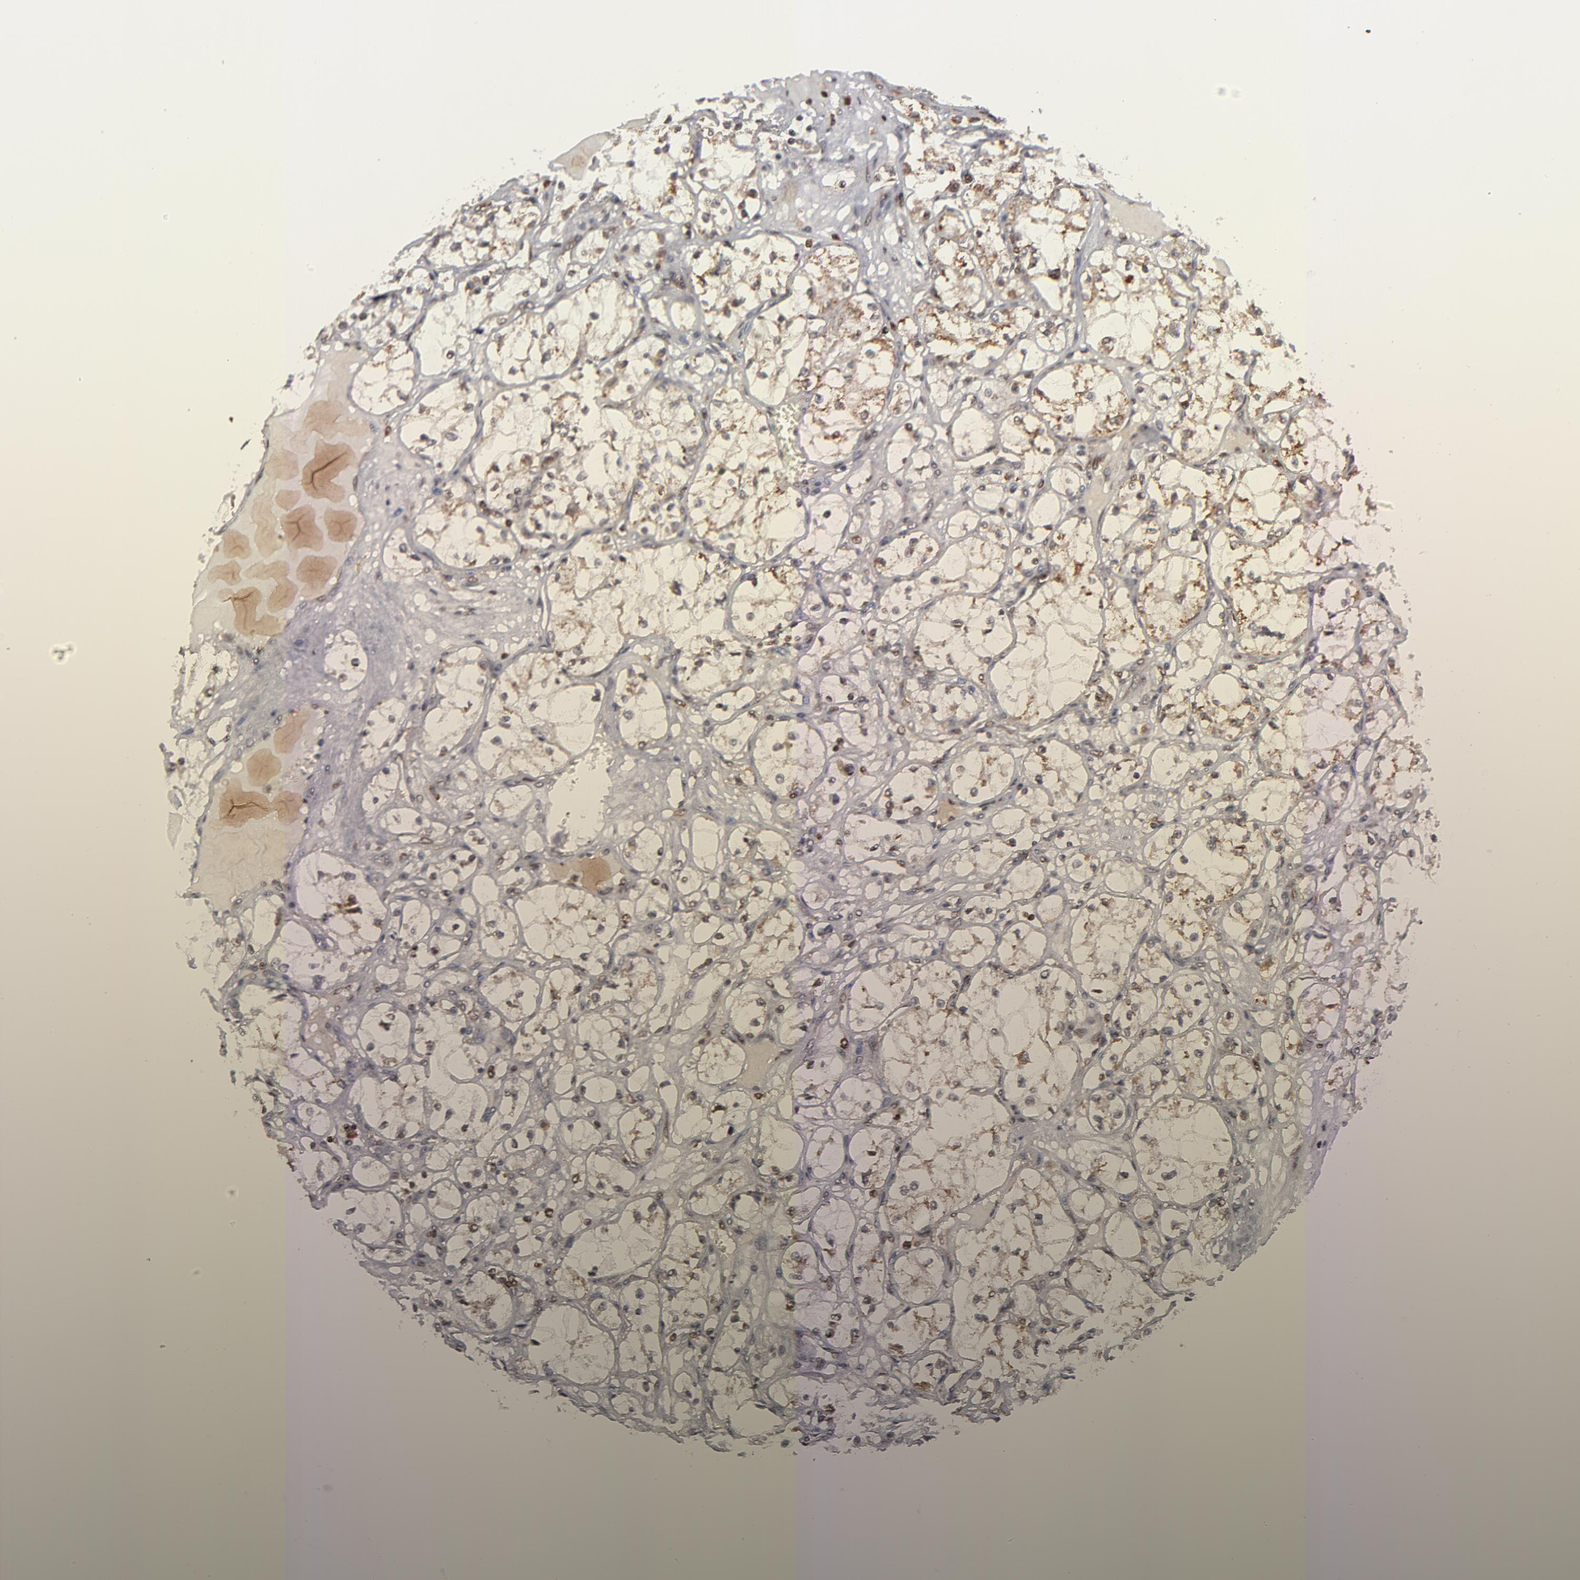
{"staining": {"intensity": "weak", "quantity": ">75%", "location": "cytoplasmic/membranous,nuclear"}, "tissue": "renal cancer", "cell_type": "Tumor cells", "image_type": "cancer", "snomed": [{"axis": "morphology", "description": "Adenocarcinoma, NOS"}, {"axis": "topography", "description": "Kidney"}], "caption": "A low amount of weak cytoplasmic/membranous and nuclear positivity is present in about >75% of tumor cells in renal cancer (adenocarcinoma) tissue.", "gene": "RGS6", "patient": {"sex": "male", "age": 61}}